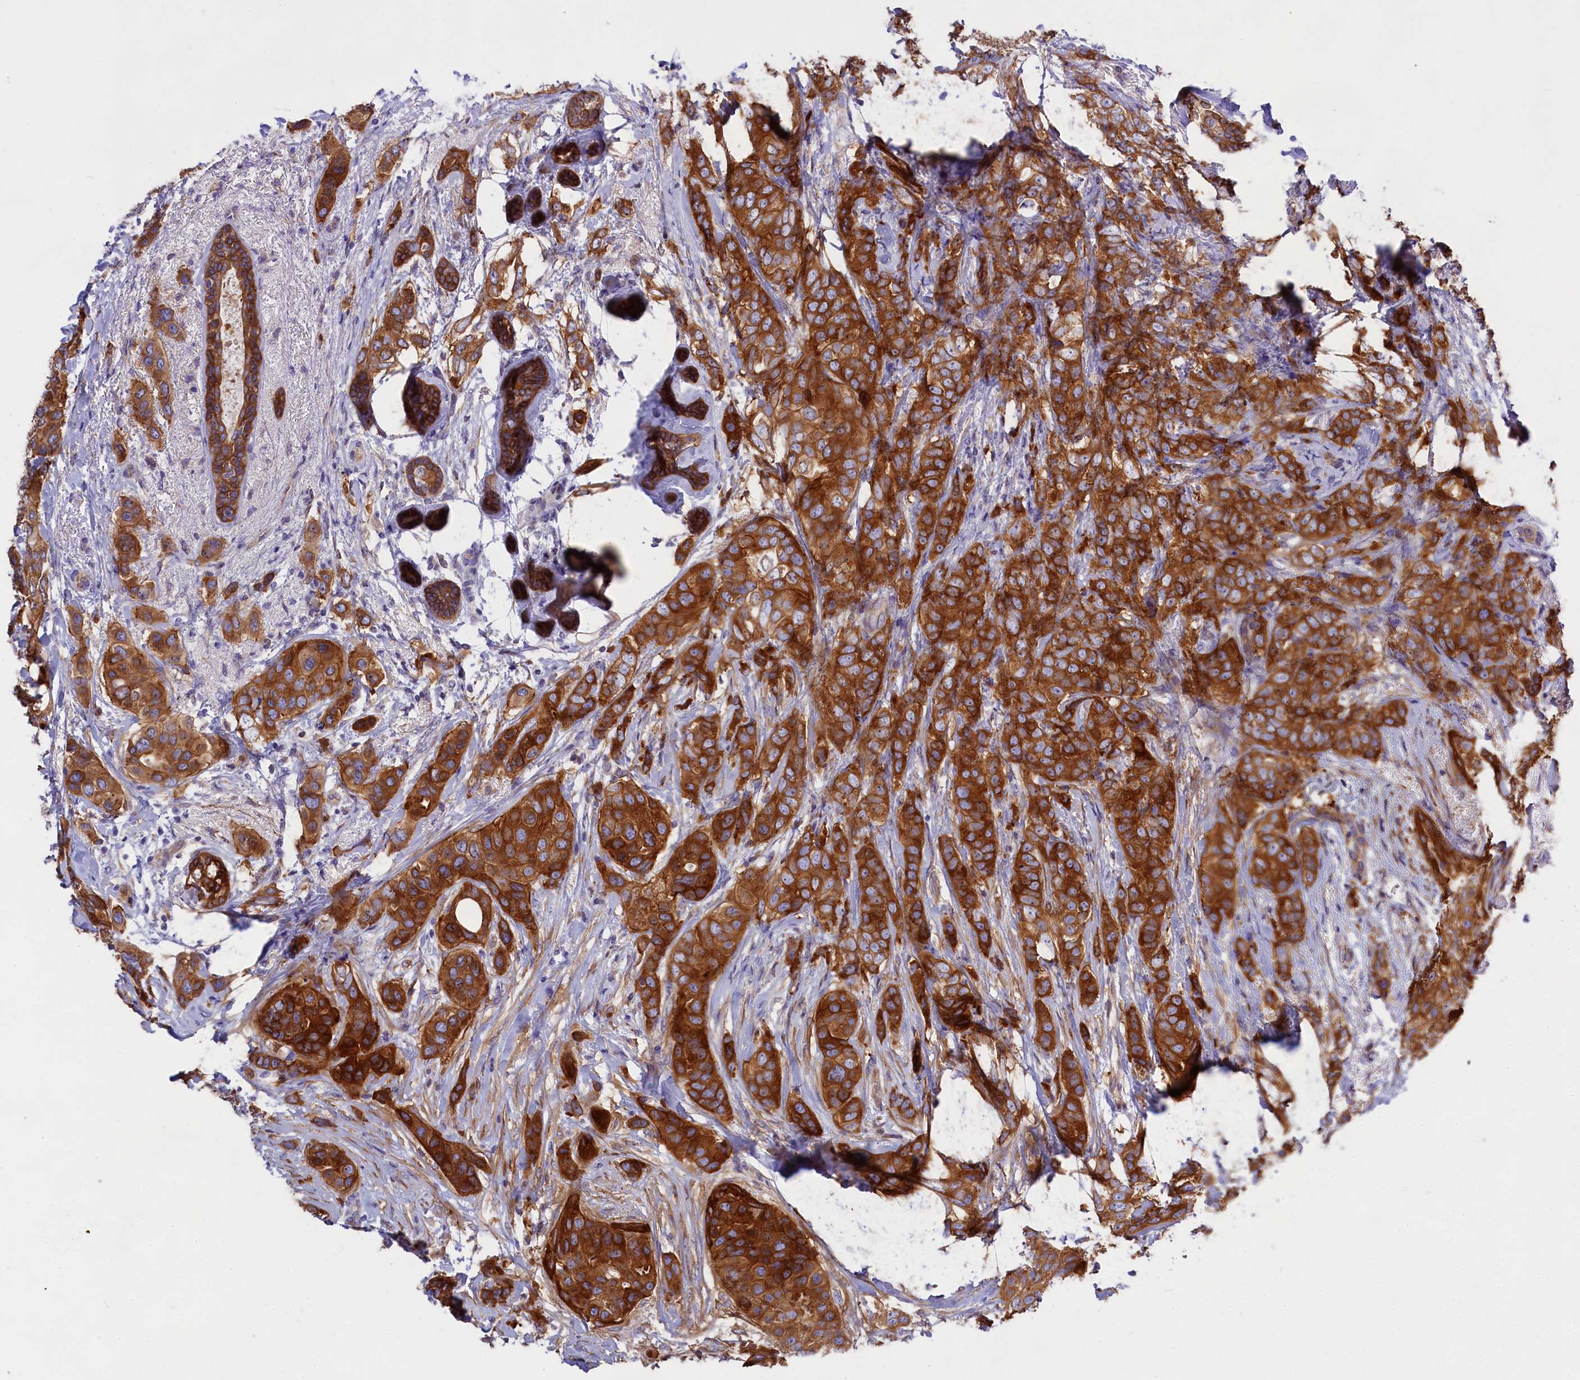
{"staining": {"intensity": "strong", "quantity": ">75%", "location": "cytoplasmic/membranous"}, "tissue": "breast cancer", "cell_type": "Tumor cells", "image_type": "cancer", "snomed": [{"axis": "morphology", "description": "Lobular carcinoma"}, {"axis": "topography", "description": "Breast"}], "caption": "Breast cancer (lobular carcinoma) was stained to show a protein in brown. There is high levels of strong cytoplasmic/membranous staining in approximately >75% of tumor cells. (brown staining indicates protein expression, while blue staining denotes nuclei).", "gene": "PPP1R13L", "patient": {"sex": "female", "age": 51}}